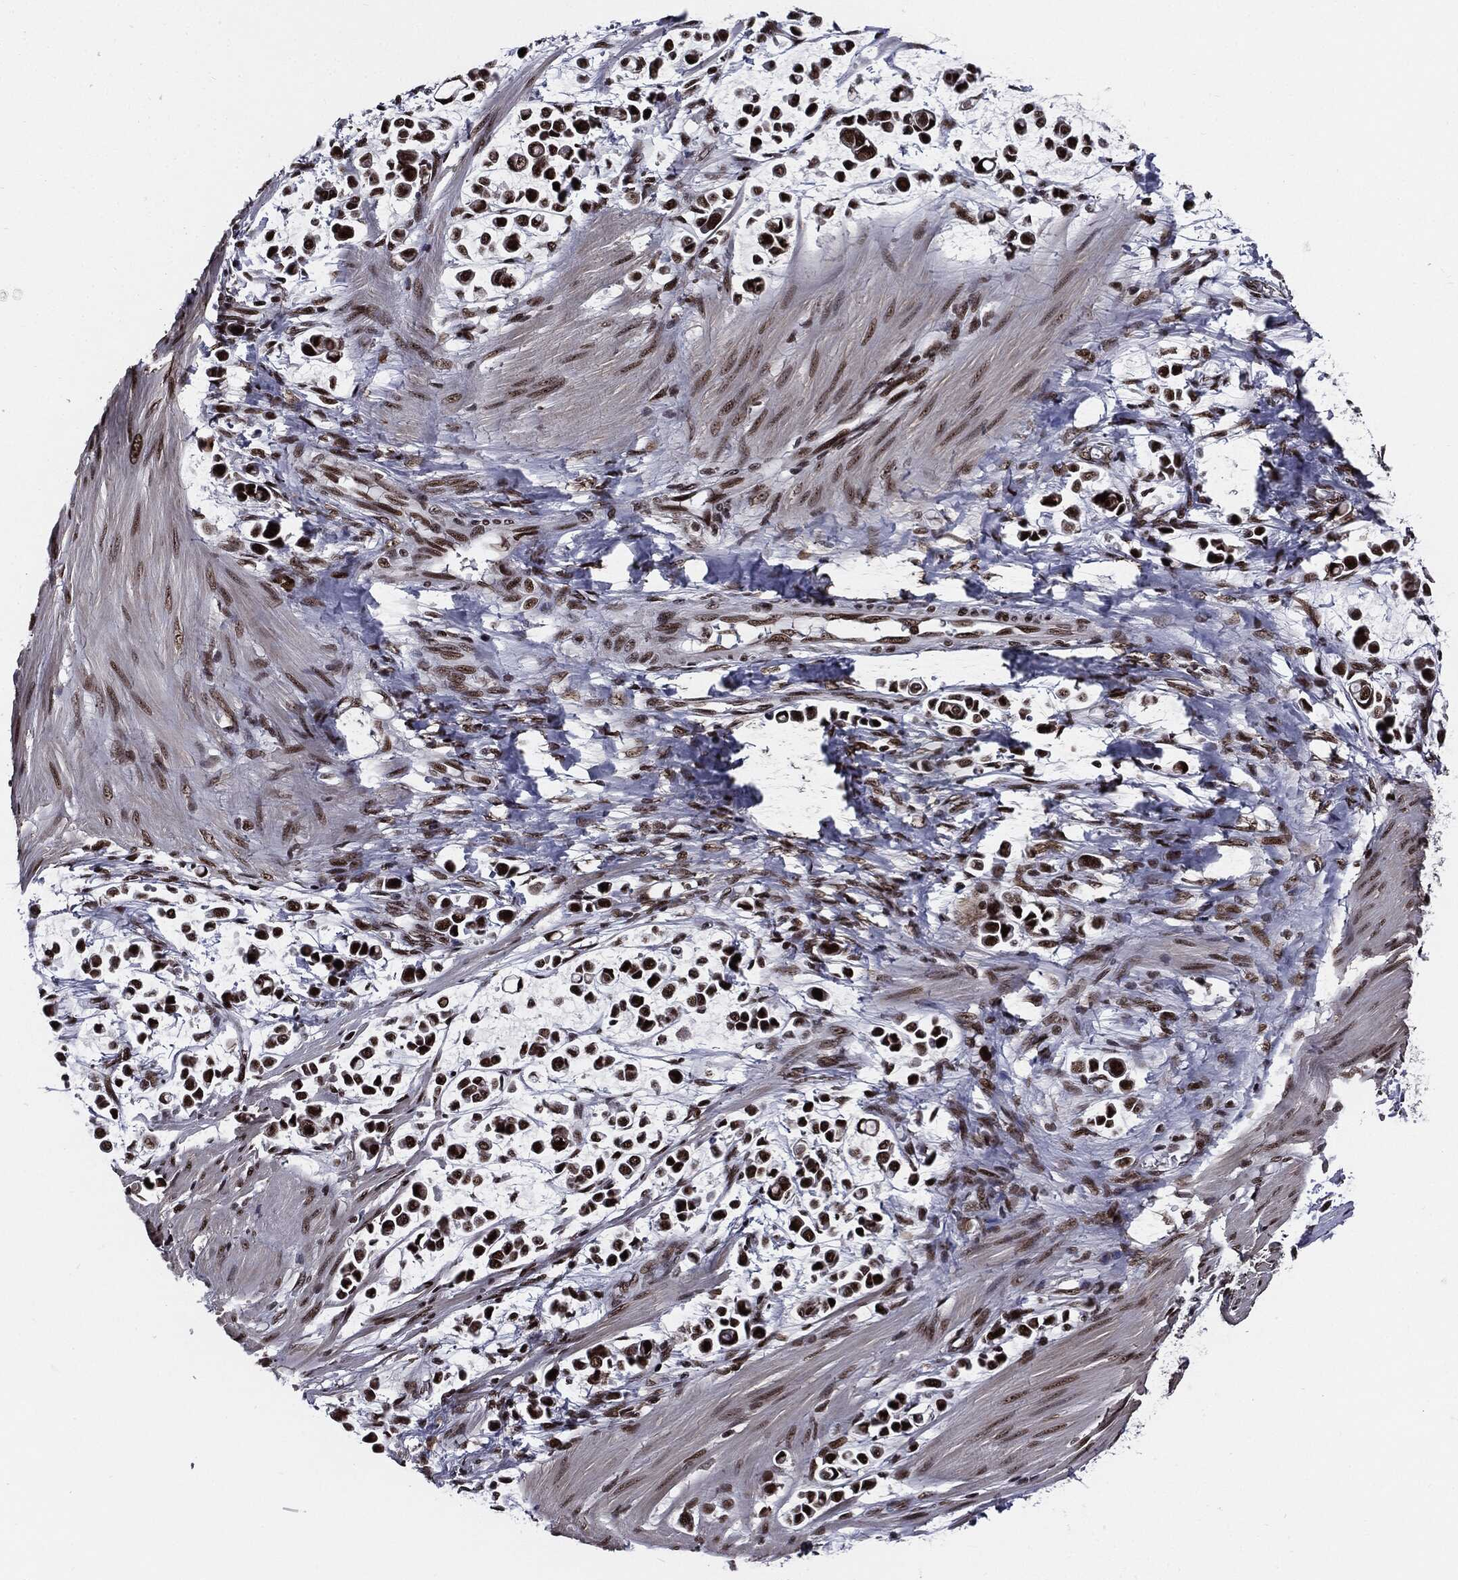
{"staining": {"intensity": "strong", "quantity": "25%-75%", "location": "nuclear"}, "tissue": "stomach cancer", "cell_type": "Tumor cells", "image_type": "cancer", "snomed": [{"axis": "morphology", "description": "Adenocarcinoma, NOS"}, {"axis": "topography", "description": "Stomach"}], "caption": "Stomach cancer (adenocarcinoma) stained for a protein demonstrates strong nuclear positivity in tumor cells.", "gene": "ZFP91", "patient": {"sex": "male", "age": 82}}